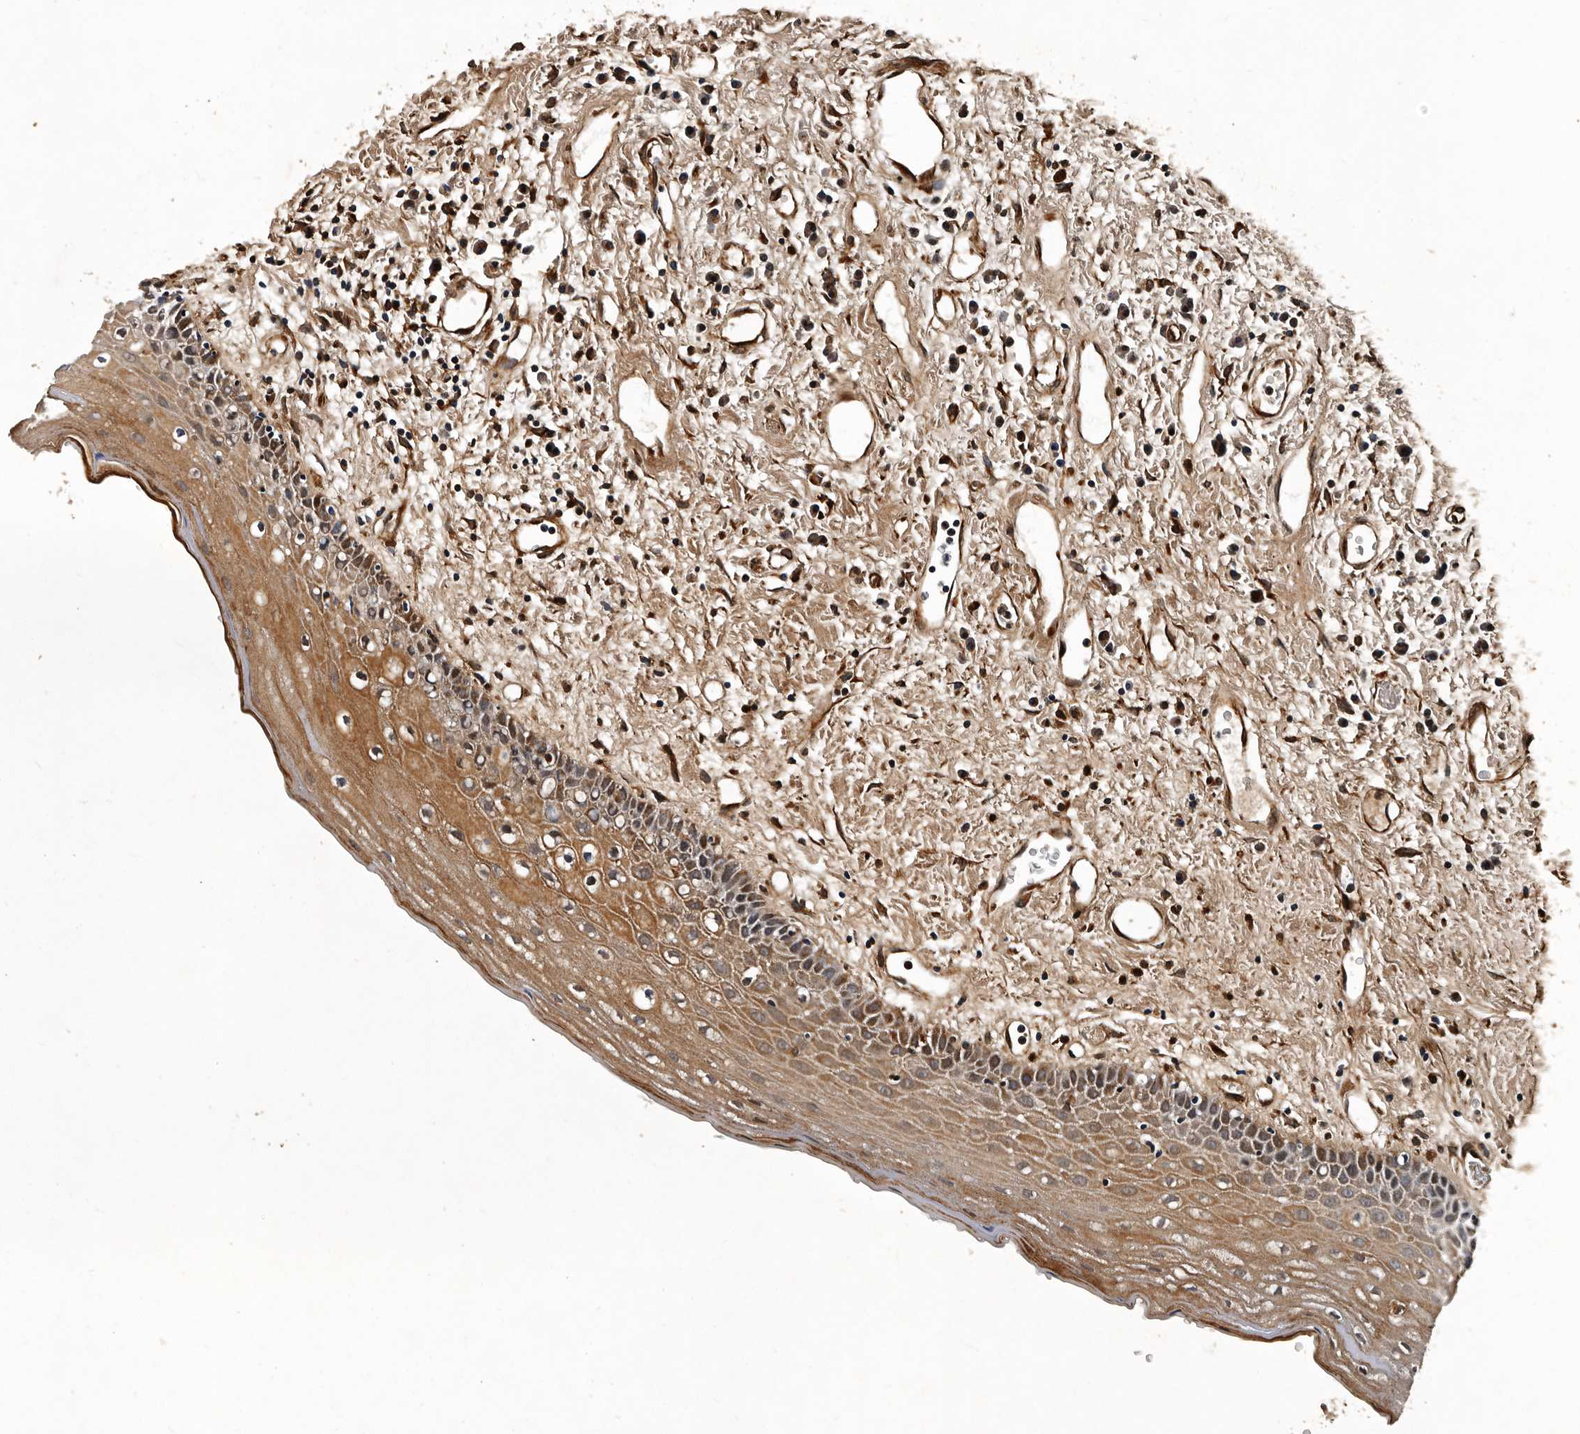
{"staining": {"intensity": "strong", "quantity": ">75%", "location": "cytoplasmic/membranous,nuclear"}, "tissue": "oral mucosa", "cell_type": "Squamous epithelial cells", "image_type": "normal", "snomed": [{"axis": "morphology", "description": "Normal tissue, NOS"}, {"axis": "topography", "description": "Oral tissue"}], "caption": "Immunohistochemical staining of normal oral mucosa demonstrates >75% levels of strong cytoplasmic/membranous,nuclear protein expression in approximately >75% of squamous epithelial cells. The staining is performed using DAB brown chromogen to label protein expression. The nuclei are counter-stained blue using hematoxylin.", "gene": "CPNE3", "patient": {"sex": "female", "age": 76}}